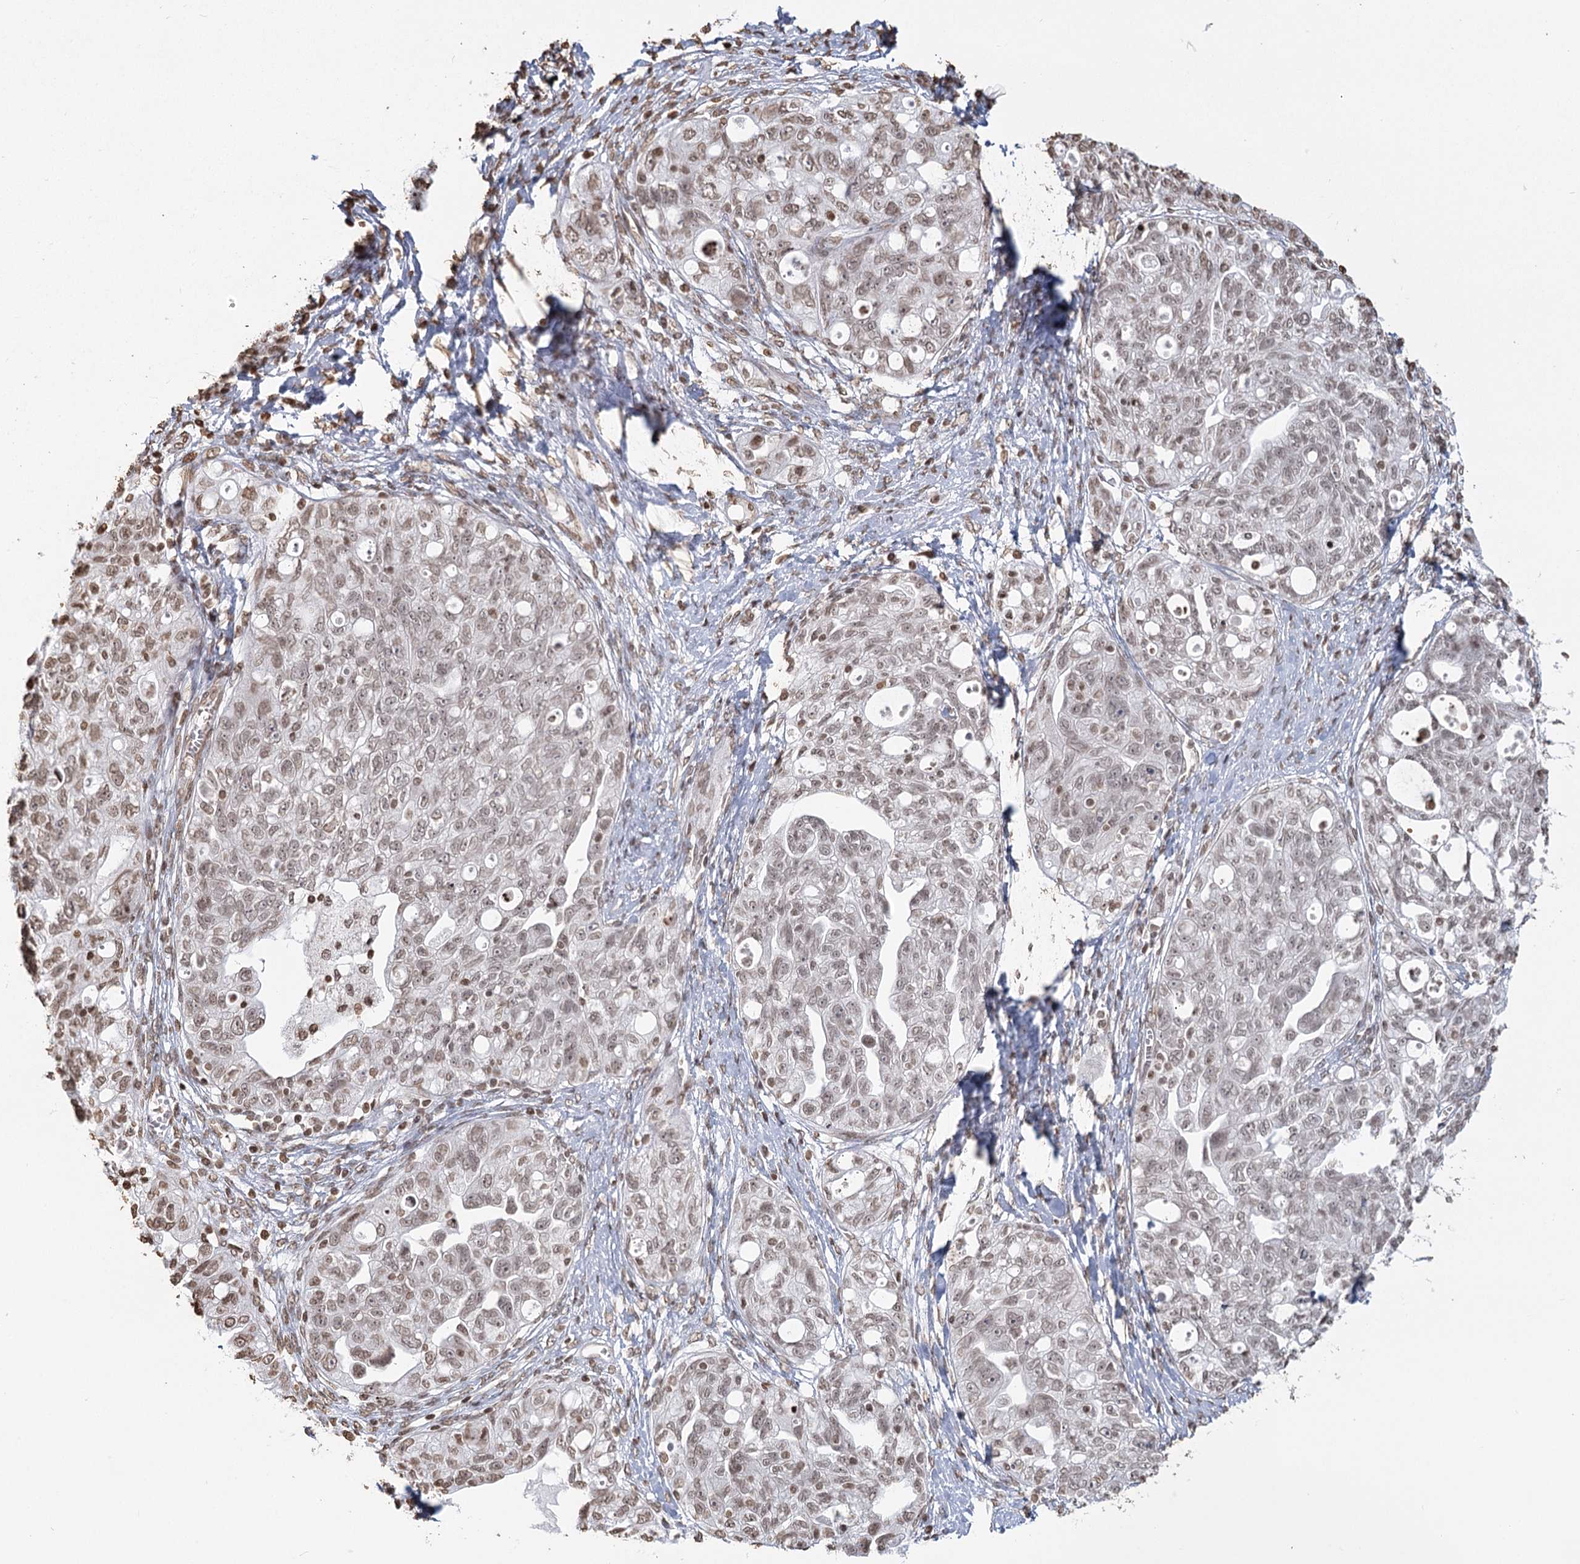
{"staining": {"intensity": "weak", "quantity": "25%-75%", "location": "nuclear"}, "tissue": "ovarian cancer", "cell_type": "Tumor cells", "image_type": "cancer", "snomed": [{"axis": "morphology", "description": "Carcinoma, NOS"}, {"axis": "morphology", "description": "Cystadenocarcinoma, serous, NOS"}, {"axis": "topography", "description": "Ovary"}], "caption": "Immunohistochemistry photomicrograph of human ovarian cancer stained for a protein (brown), which reveals low levels of weak nuclear positivity in about 25%-75% of tumor cells.", "gene": "FAM13A", "patient": {"sex": "female", "age": 69}}